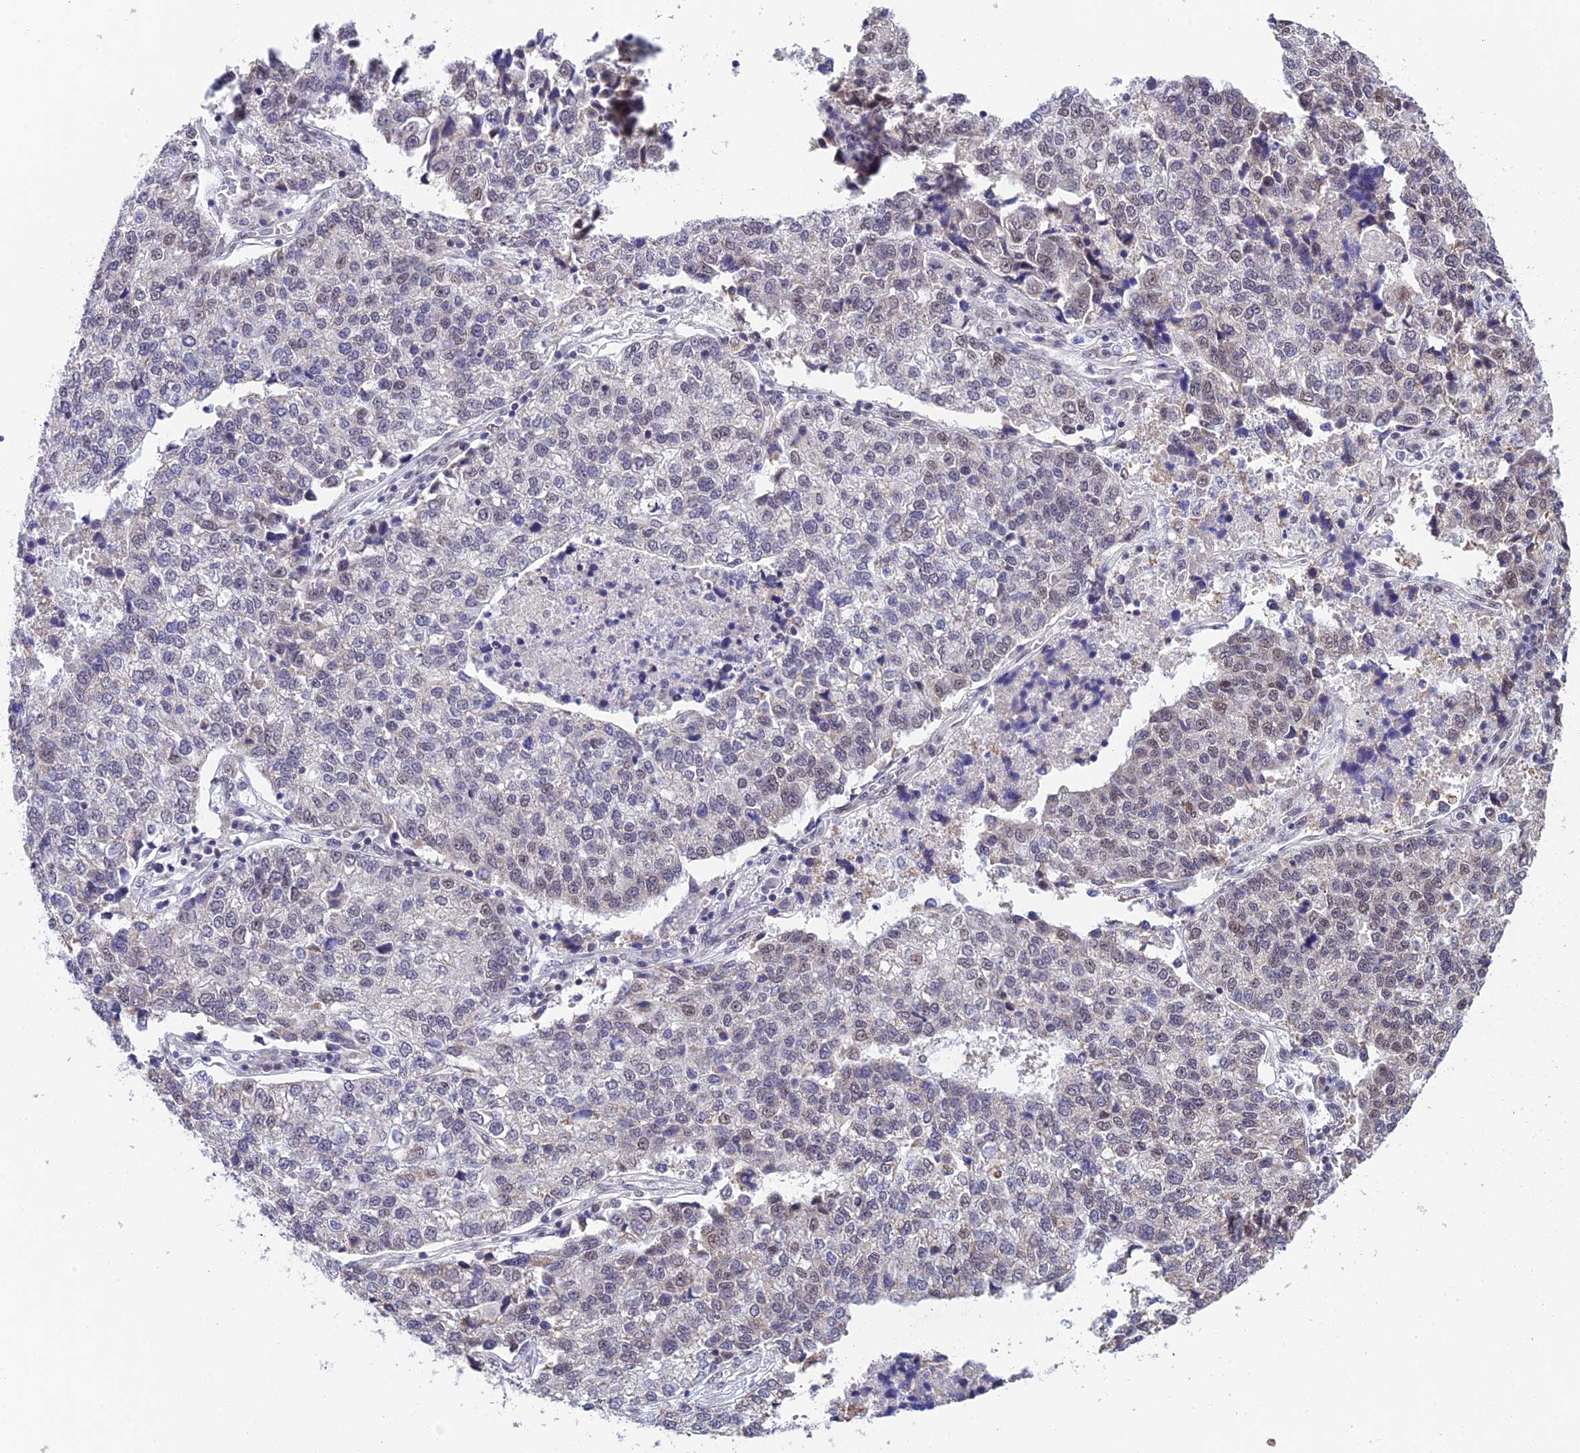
{"staining": {"intensity": "weak", "quantity": "<25%", "location": "nuclear"}, "tissue": "lung cancer", "cell_type": "Tumor cells", "image_type": "cancer", "snomed": [{"axis": "morphology", "description": "Adenocarcinoma, NOS"}, {"axis": "topography", "description": "Lung"}], "caption": "Tumor cells are negative for brown protein staining in lung cancer (adenocarcinoma). (Immunohistochemistry, brightfield microscopy, high magnification).", "gene": "C2orf49", "patient": {"sex": "male", "age": 49}}